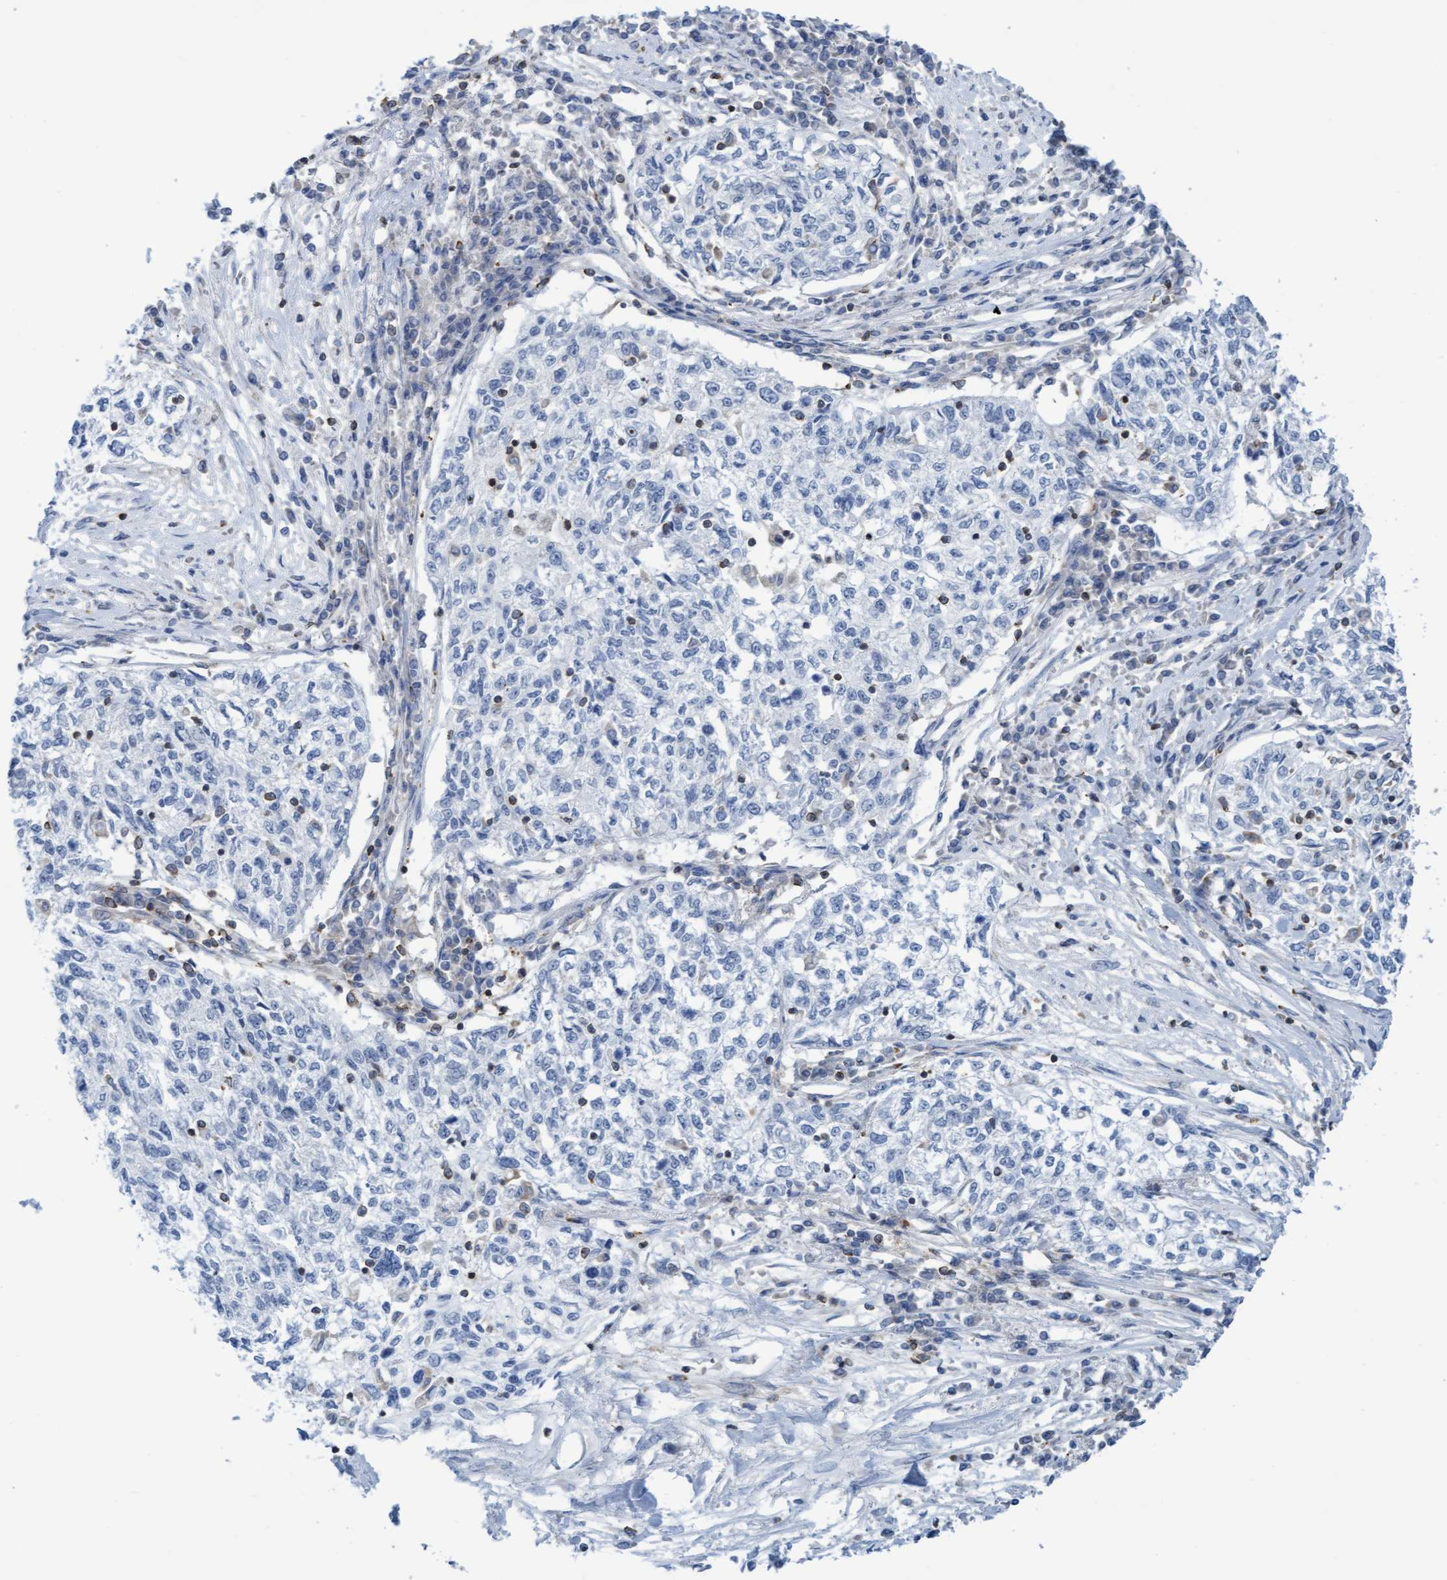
{"staining": {"intensity": "negative", "quantity": "none", "location": "none"}, "tissue": "cervical cancer", "cell_type": "Tumor cells", "image_type": "cancer", "snomed": [{"axis": "morphology", "description": "Squamous cell carcinoma, NOS"}, {"axis": "topography", "description": "Cervix"}], "caption": "Tumor cells are negative for protein expression in human cervical cancer (squamous cell carcinoma).", "gene": "FNBP1", "patient": {"sex": "female", "age": 57}}